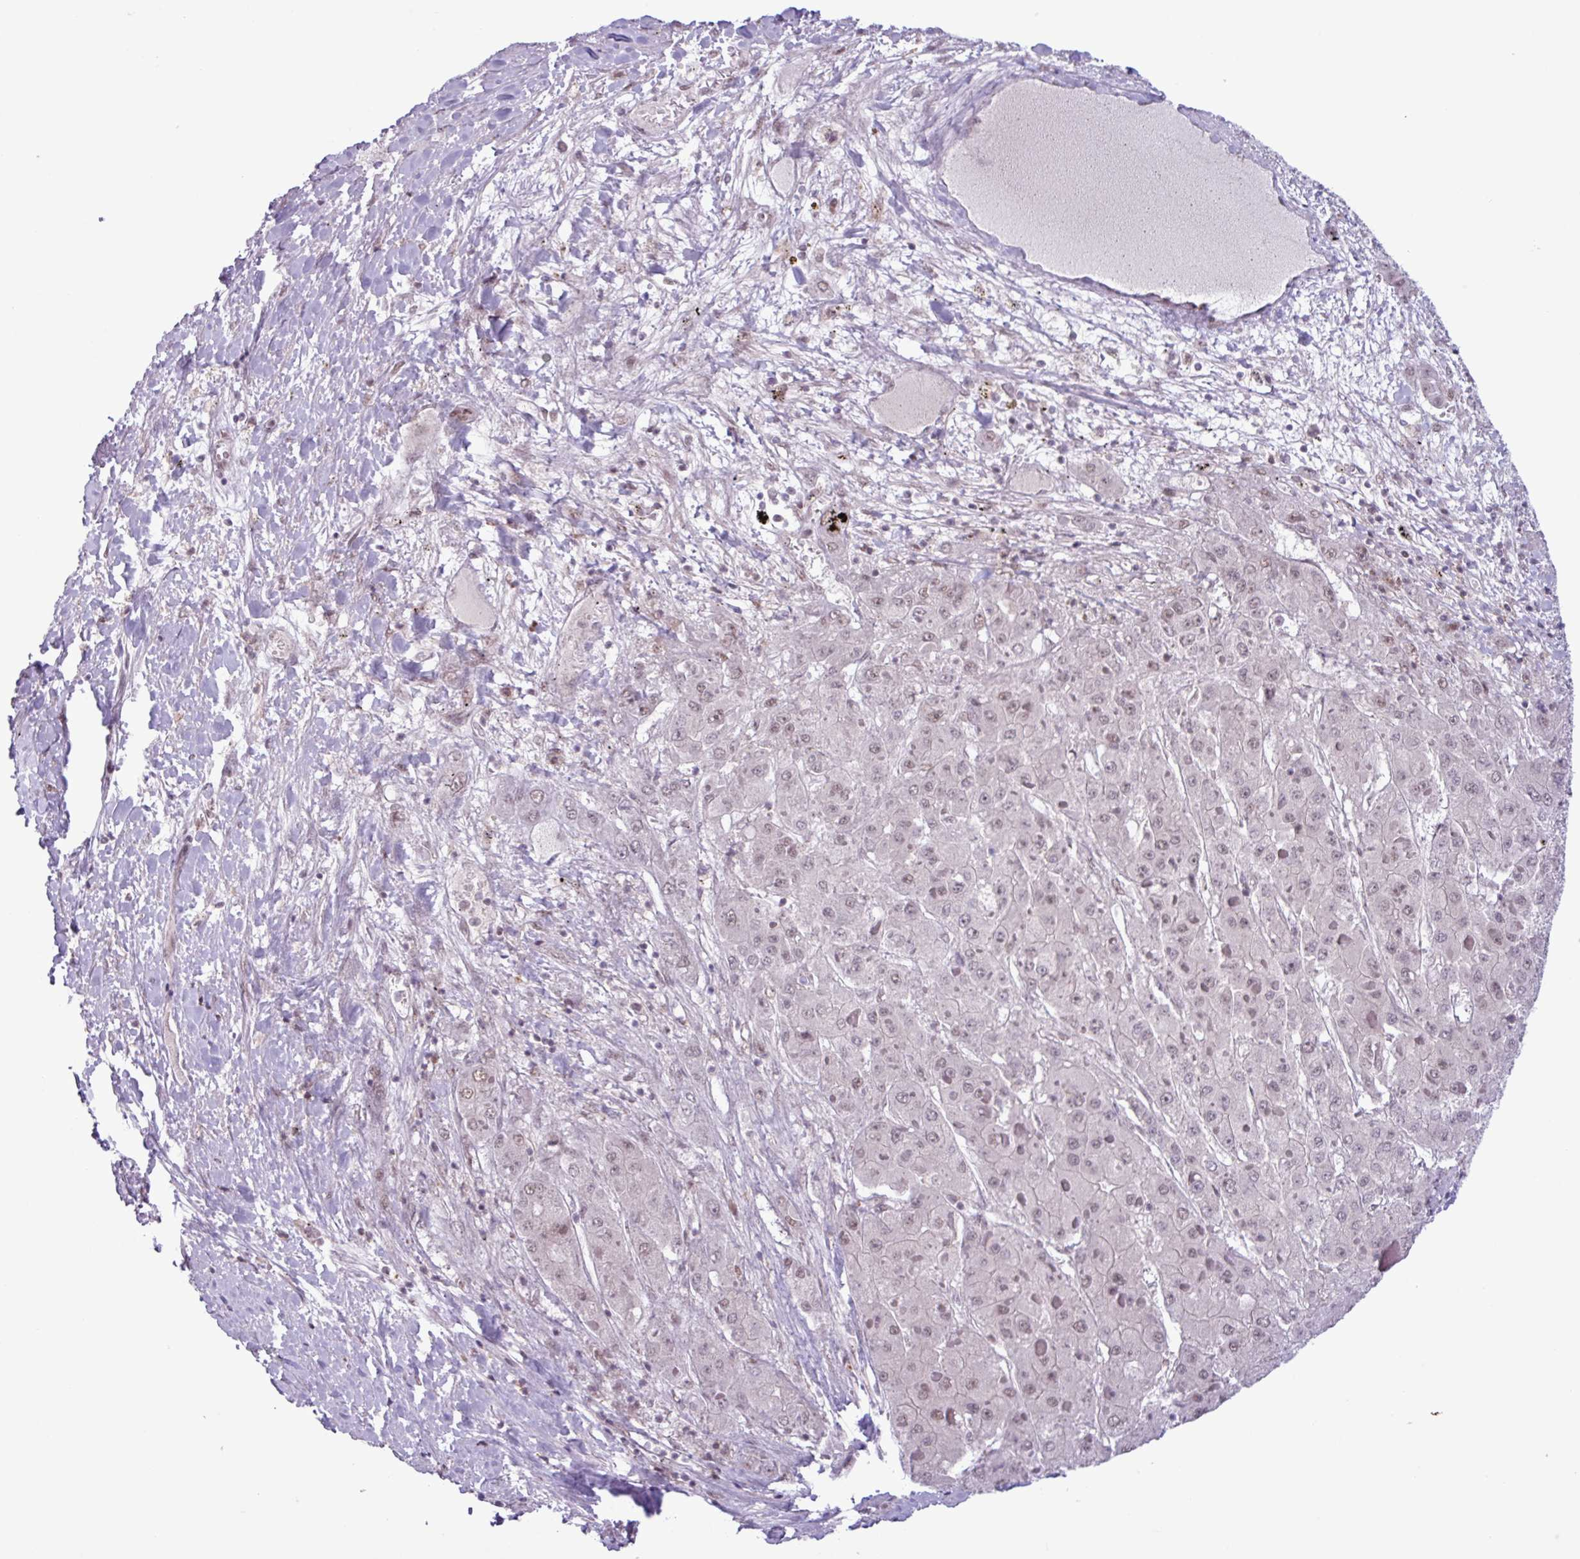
{"staining": {"intensity": "weak", "quantity": ">75%", "location": "nuclear"}, "tissue": "liver cancer", "cell_type": "Tumor cells", "image_type": "cancer", "snomed": [{"axis": "morphology", "description": "Carcinoma, Hepatocellular, NOS"}, {"axis": "topography", "description": "Liver"}], "caption": "Immunohistochemical staining of human liver hepatocellular carcinoma displays weak nuclear protein positivity in about >75% of tumor cells.", "gene": "NOTCH2", "patient": {"sex": "female", "age": 73}}